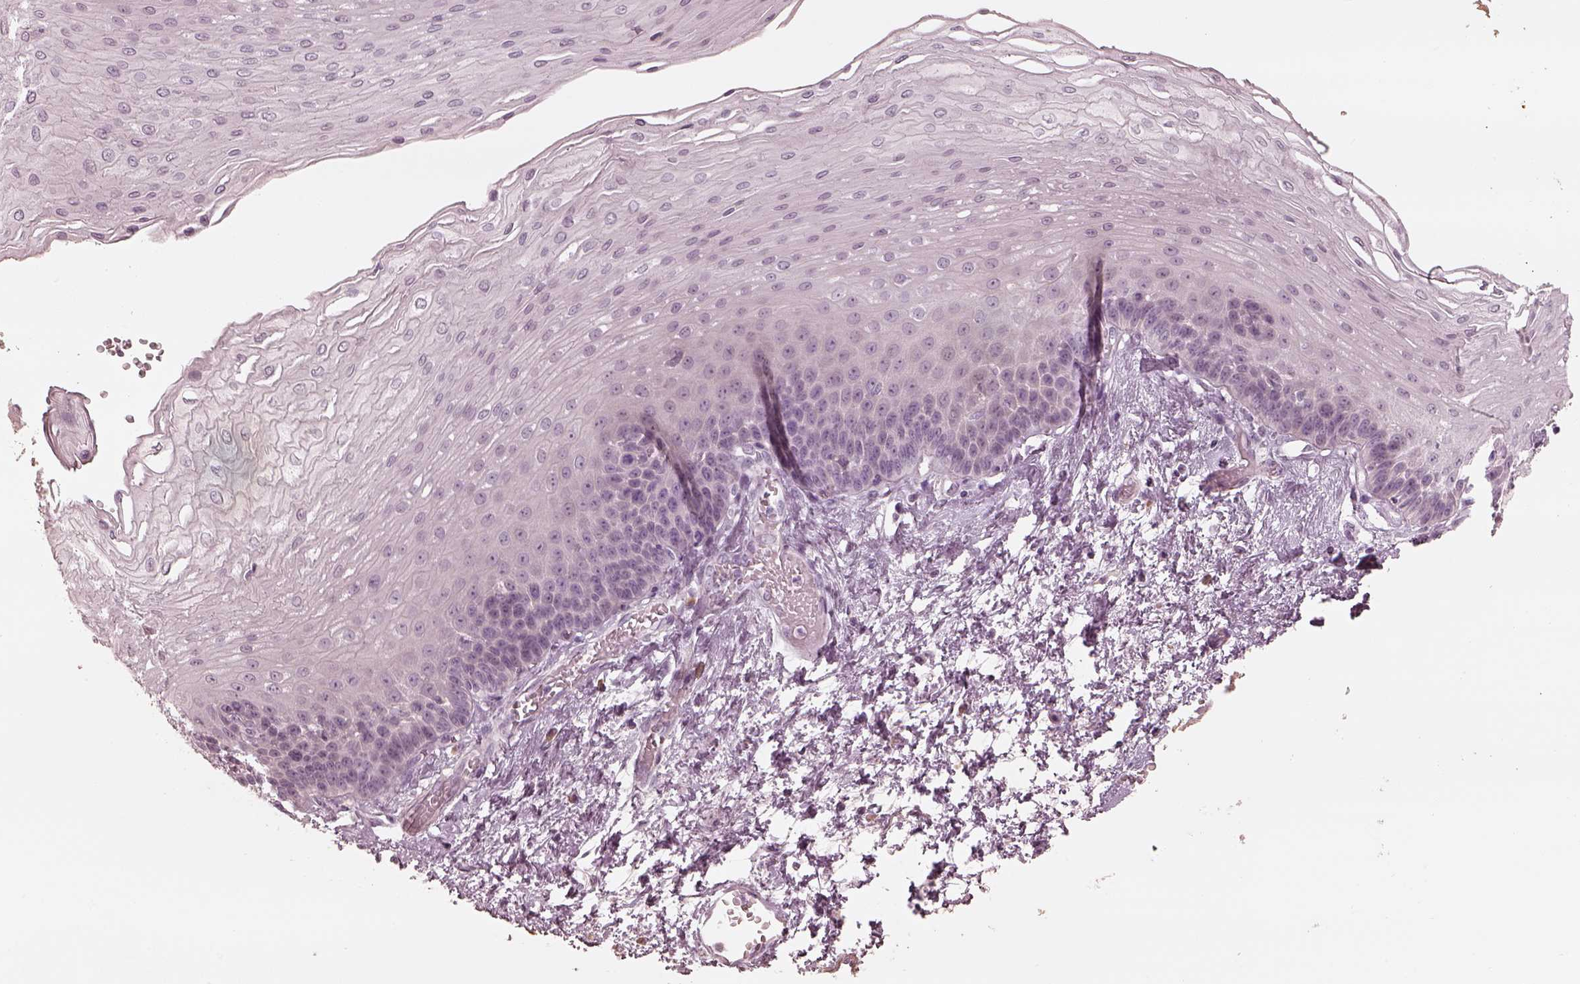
{"staining": {"intensity": "negative", "quantity": "none", "location": "none"}, "tissue": "esophagus", "cell_type": "Squamous epithelial cells", "image_type": "normal", "snomed": [{"axis": "morphology", "description": "Normal tissue, NOS"}, {"axis": "topography", "description": "Esophagus"}], "caption": "IHC image of normal esophagus: esophagus stained with DAB demonstrates no significant protein expression in squamous epithelial cells.", "gene": "ADRB3", "patient": {"sex": "female", "age": 62}}